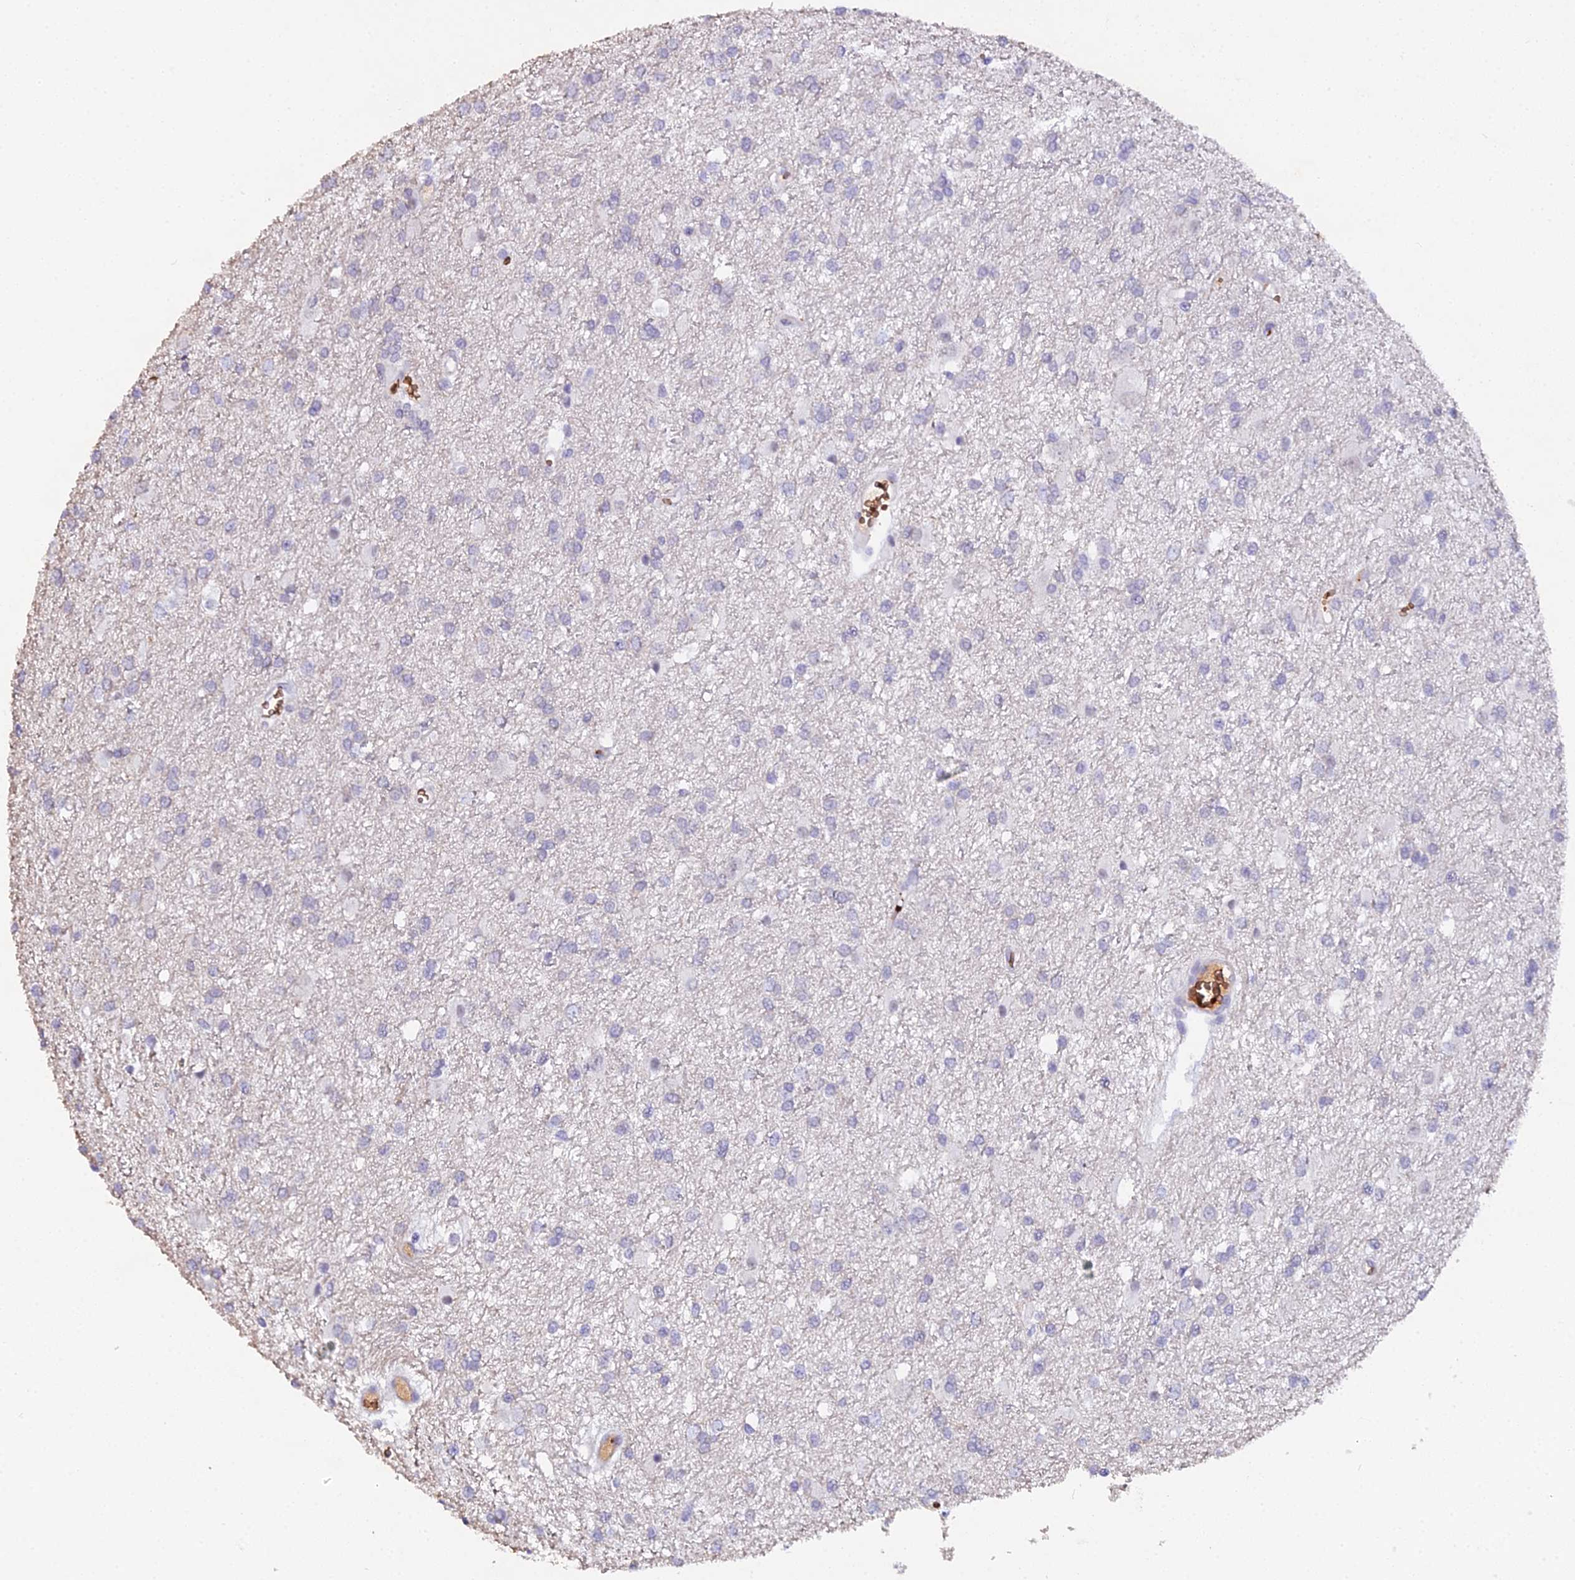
{"staining": {"intensity": "negative", "quantity": "none", "location": "none"}, "tissue": "glioma", "cell_type": "Tumor cells", "image_type": "cancer", "snomed": [{"axis": "morphology", "description": "Glioma, malignant, High grade"}, {"axis": "topography", "description": "Brain"}], "caption": "Immunohistochemistry (IHC) image of glioma stained for a protein (brown), which shows no positivity in tumor cells. (DAB IHC with hematoxylin counter stain).", "gene": "CFAP45", "patient": {"sex": "female", "age": 50}}